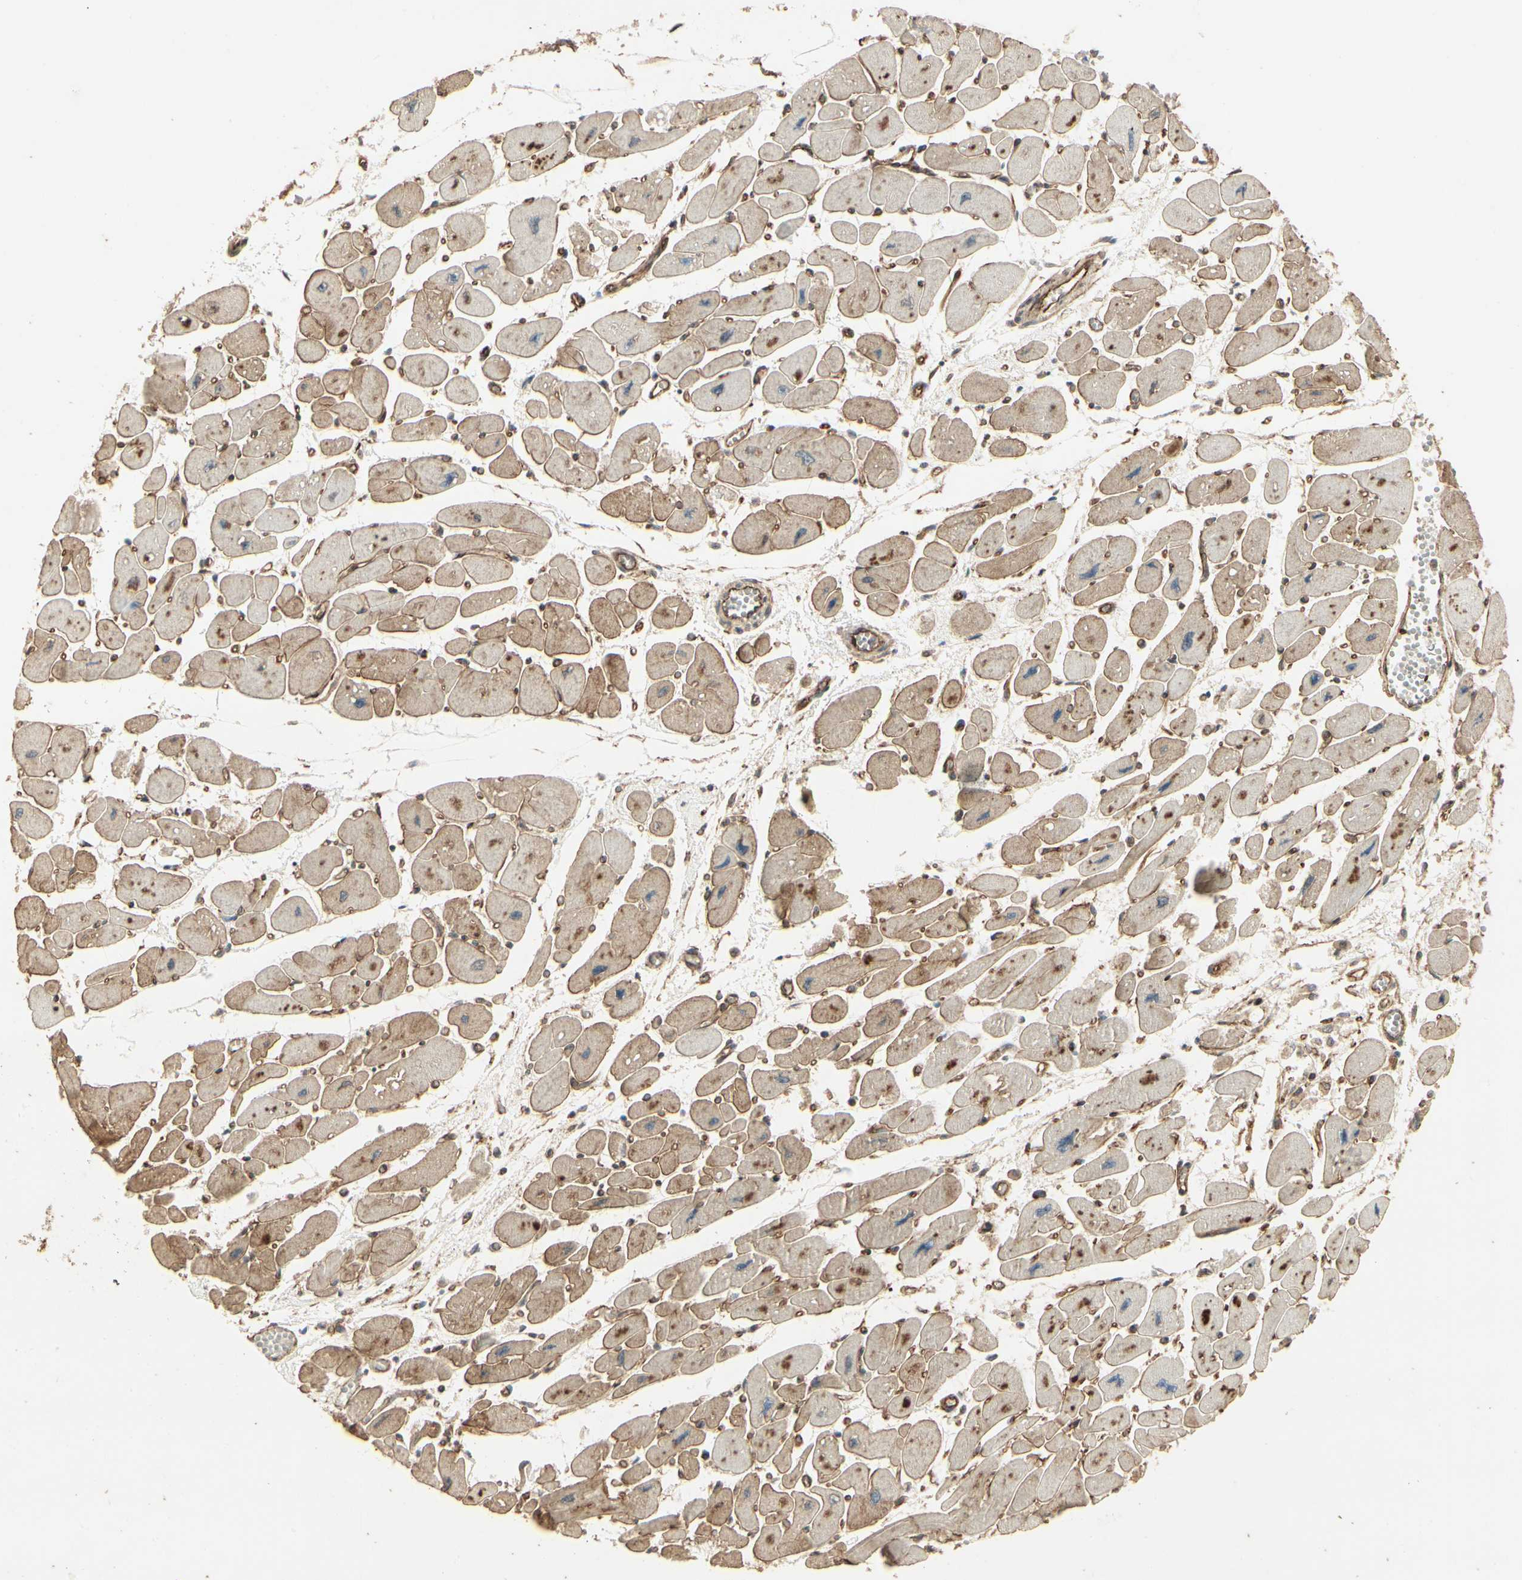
{"staining": {"intensity": "moderate", "quantity": ">75%", "location": "cytoplasmic/membranous"}, "tissue": "heart muscle", "cell_type": "Cardiomyocytes", "image_type": "normal", "snomed": [{"axis": "morphology", "description": "Normal tissue, NOS"}, {"axis": "topography", "description": "Heart"}], "caption": "Heart muscle stained for a protein displays moderate cytoplasmic/membranous positivity in cardiomyocytes. Nuclei are stained in blue.", "gene": "RNF180", "patient": {"sex": "female", "age": 54}}